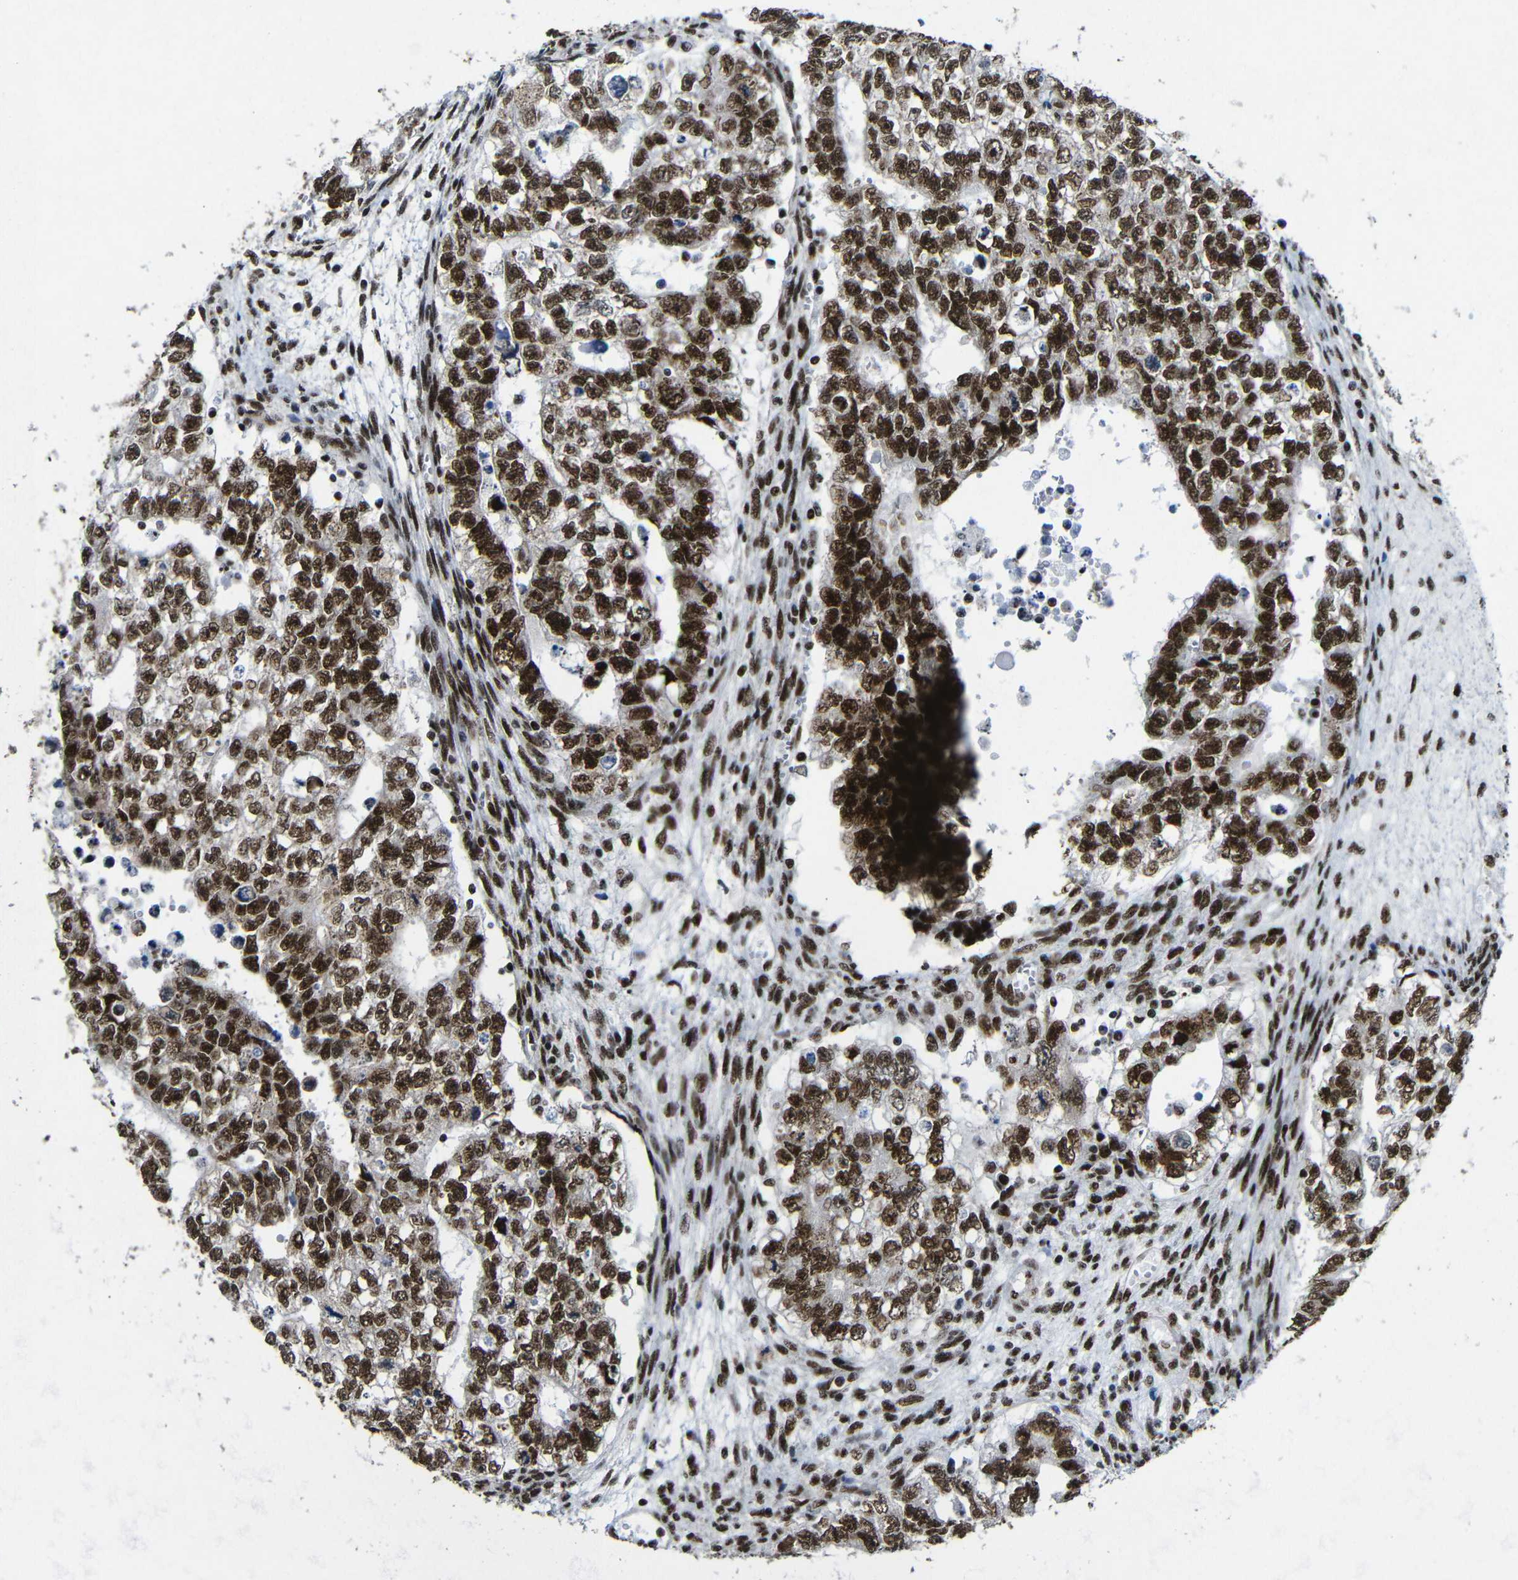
{"staining": {"intensity": "strong", "quantity": ">75%", "location": "nuclear"}, "tissue": "testis cancer", "cell_type": "Tumor cells", "image_type": "cancer", "snomed": [{"axis": "morphology", "description": "Seminoma, NOS"}, {"axis": "morphology", "description": "Carcinoma, Embryonal, NOS"}, {"axis": "topography", "description": "Testis"}], "caption": "Testis cancer stained for a protein (brown) exhibits strong nuclear positive expression in about >75% of tumor cells.", "gene": "PTBP1", "patient": {"sex": "male", "age": 38}}